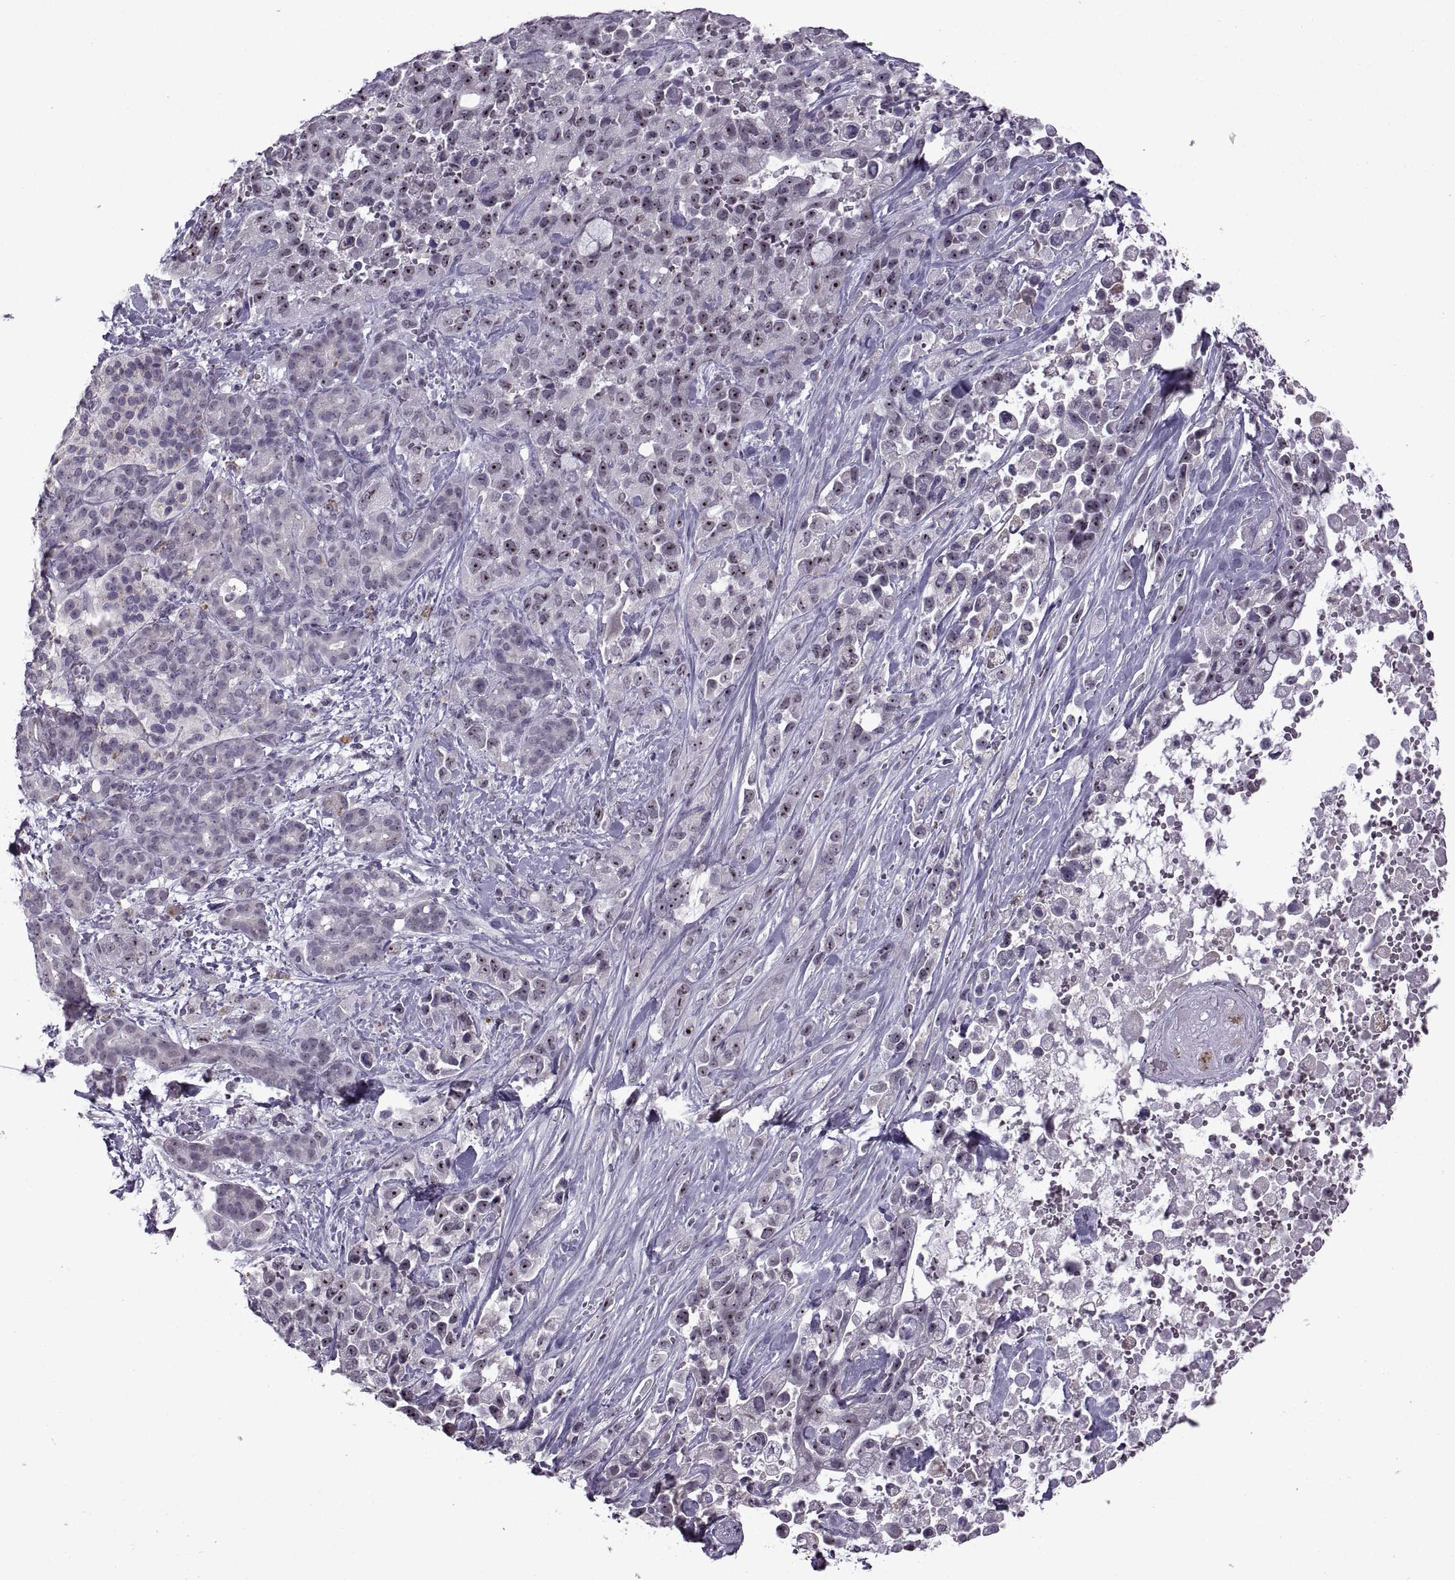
{"staining": {"intensity": "strong", "quantity": "25%-75%", "location": "nuclear"}, "tissue": "pancreatic cancer", "cell_type": "Tumor cells", "image_type": "cancer", "snomed": [{"axis": "morphology", "description": "Adenocarcinoma, NOS"}, {"axis": "topography", "description": "Pancreas"}], "caption": "Immunohistochemistry image of pancreatic adenocarcinoma stained for a protein (brown), which reveals high levels of strong nuclear positivity in approximately 25%-75% of tumor cells.", "gene": "SINHCAF", "patient": {"sex": "male", "age": 44}}